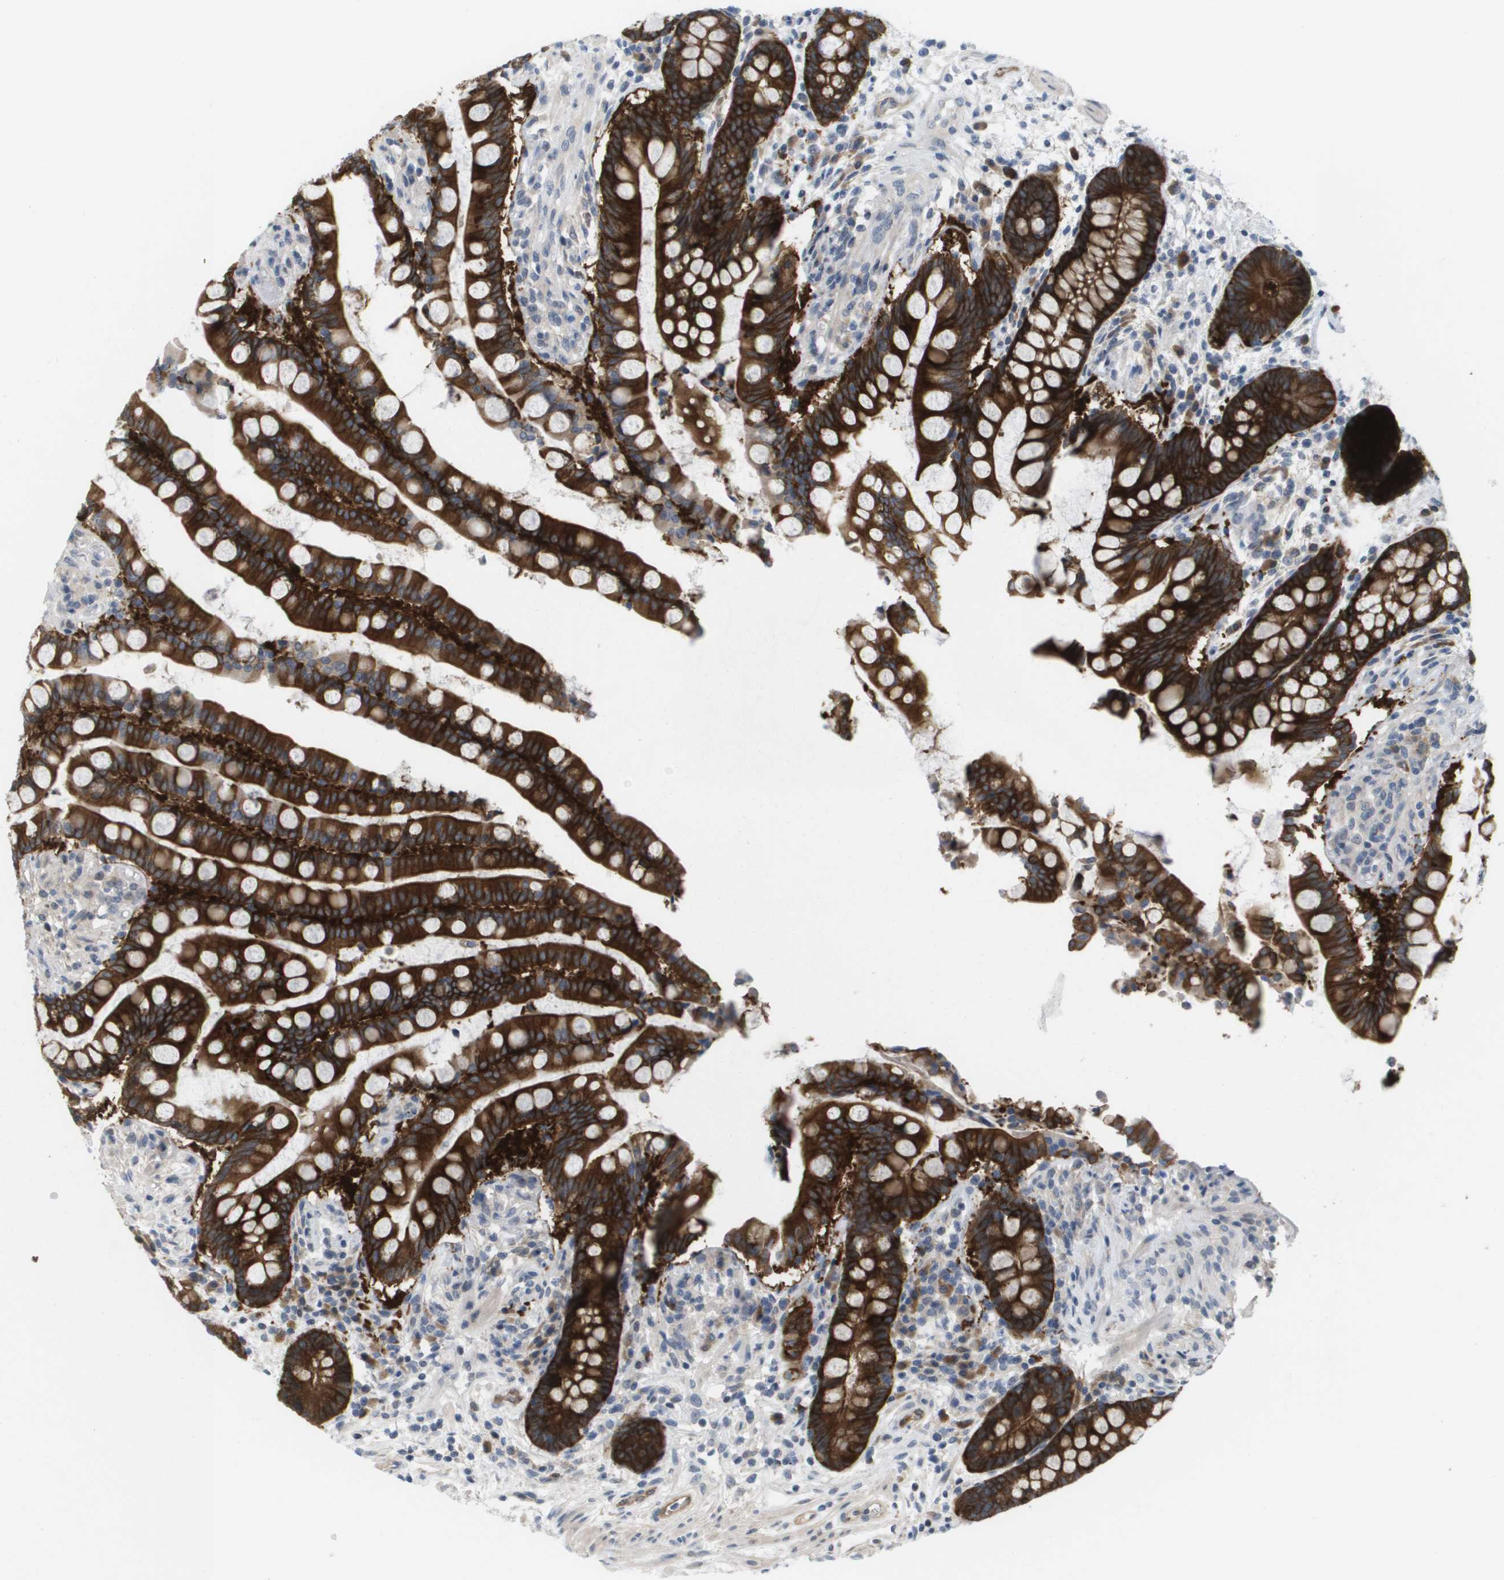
{"staining": {"intensity": "moderate", "quantity": ">75%", "location": "cytoplasmic/membranous"}, "tissue": "colon", "cell_type": "Endothelial cells", "image_type": "normal", "snomed": [{"axis": "morphology", "description": "Normal tissue, NOS"}, {"axis": "topography", "description": "Colon"}], "caption": "Immunohistochemical staining of benign colon exhibits >75% levels of moderate cytoplasmic/membranous protein expression in approximately >75% of endothelial cells. (IHC, brightfield microscopy, high magnification).", "gene": "MARCHF8", "patient": {"sex": "male", "age": 73}}